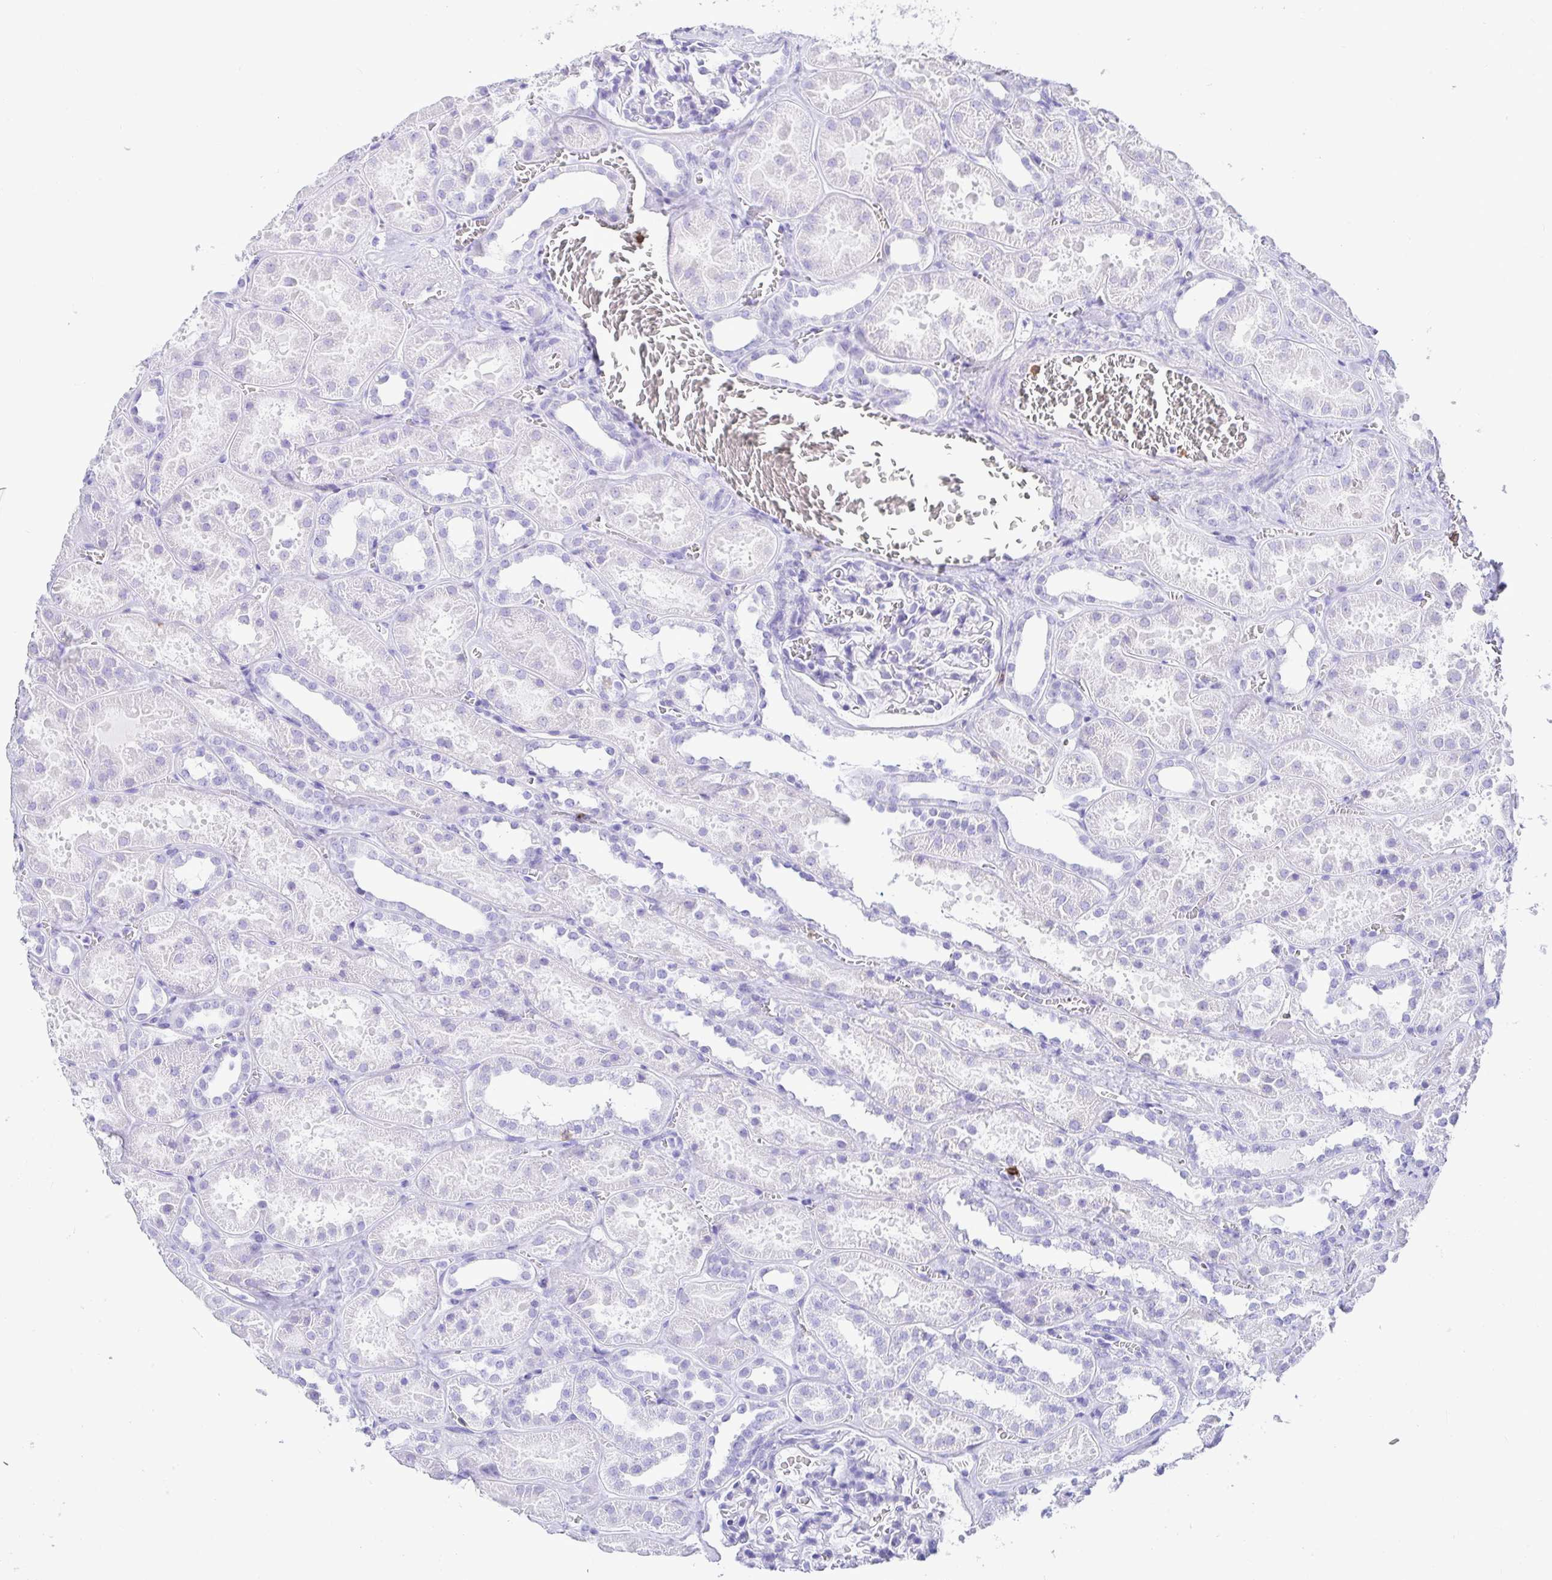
{"staining": {"intensity": "negative", "quantity": "none", "location": "none"}, "tissue": "kidney", "cell_type": "Cells in glomeruli", "image_type": "normal", "snomed": [{"axis": "morphology", "description": "Normal tissue, NOS"}, {"axis": "topography", "description": "Kidney"}], "caption": "Immunohistochemical staining of unremarkable human kidney displays no significant staining in cells in glomeruli. Brightfield microscopy of immunohistochemistry (IHC) stained with DAB (brown) and hematoxylin (blue), captured at high magnification.", "gene": "CD5", "patient": {"sex": "female", "age": 41}}